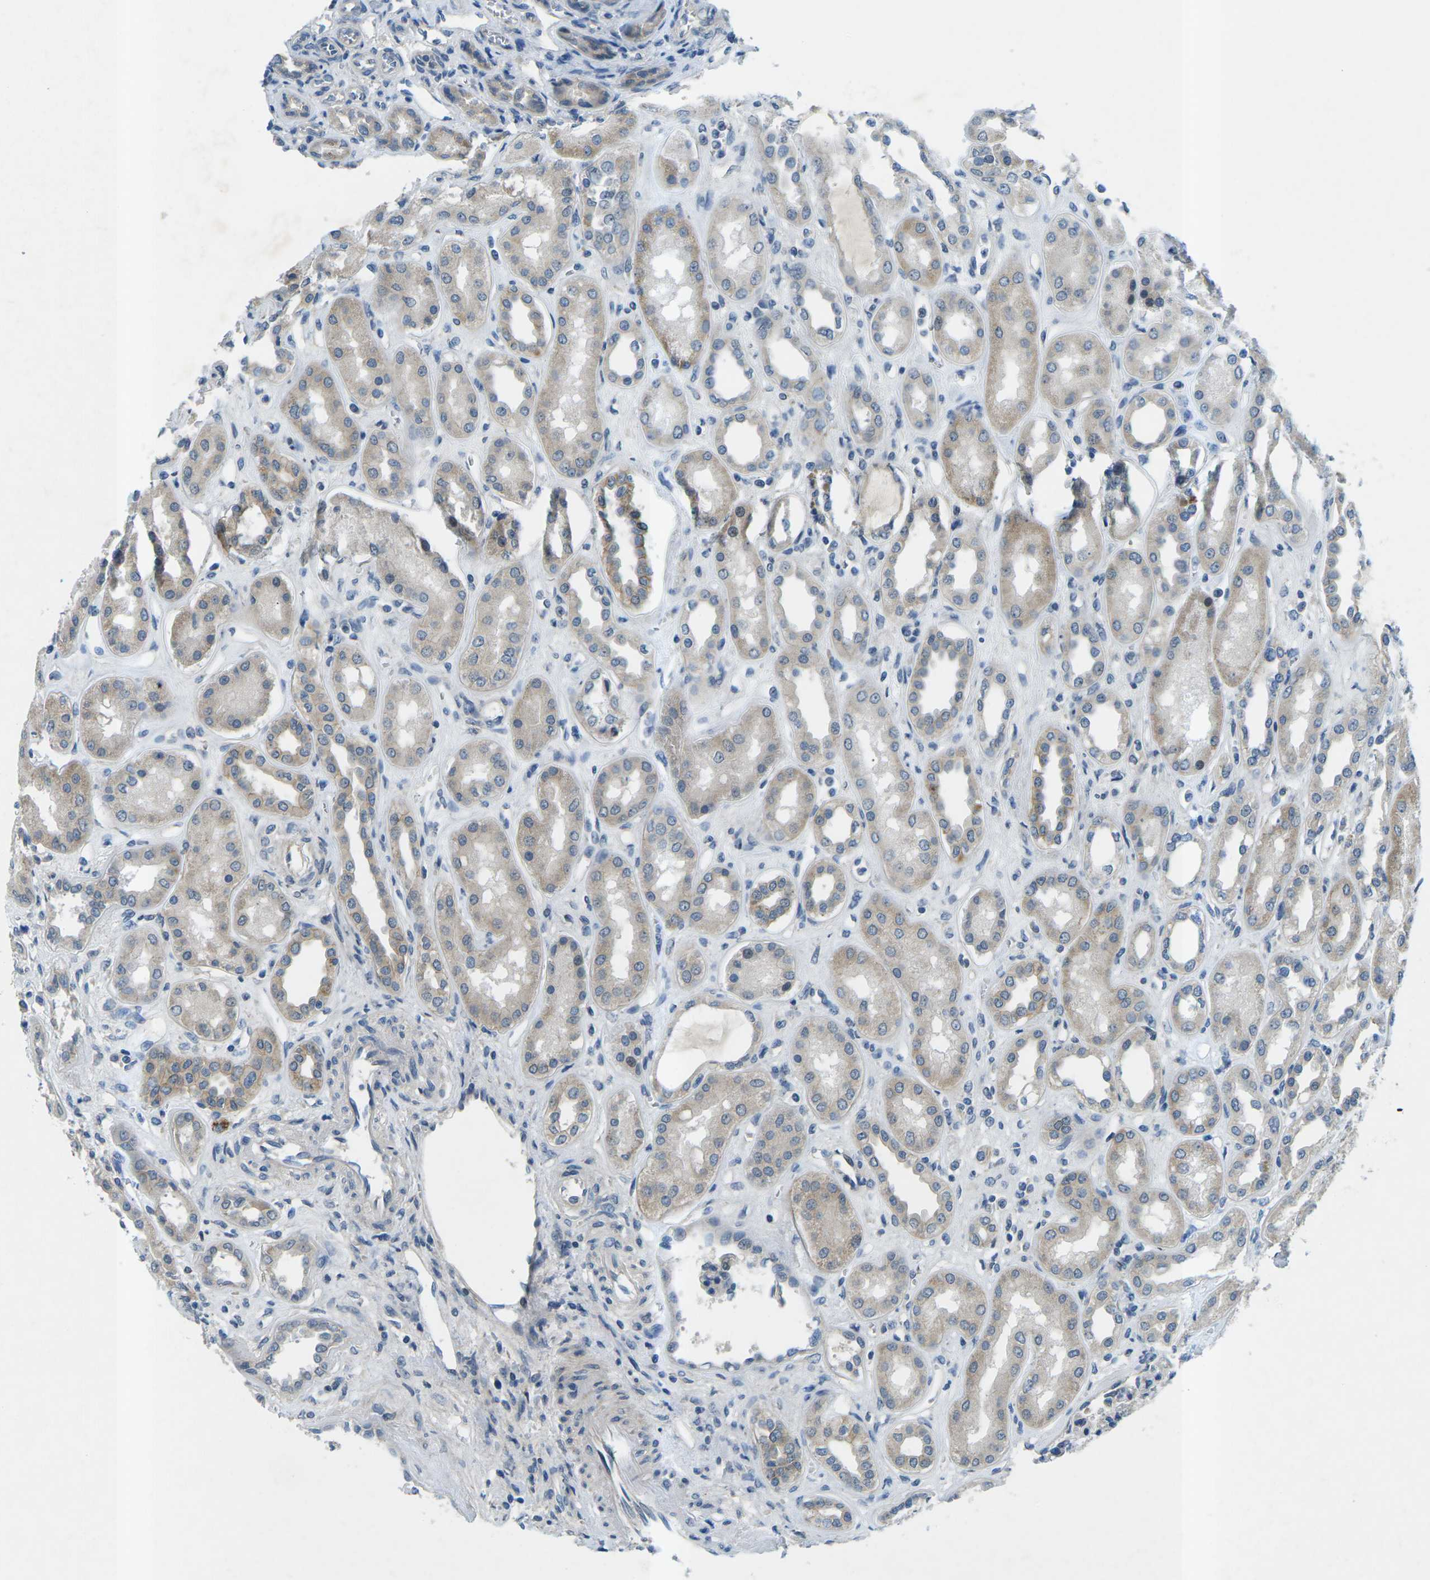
{"staining": {"intensity": "negative", "quantity": "none", "location": "none"}, "tissue": "kidney", "cell_type": "Cells in glomeruli", "image_type": "normal", "snomed": [{"axis": "morphology", "description": "Normal tissue, NOS"}, {"axis": "topography", "description": "Kidney"}], "caption": "An immunohistochemistry (IHC) micrograph of unremarkable kidney is shown. There is no staining in cells in glomeruli of kidney. The staining is performed using DAB brown chromogen with nuclei counter-stained in using hematoxylin.", "gene": "CTNND1", "patient": {"sex": "male", "age": 59}}